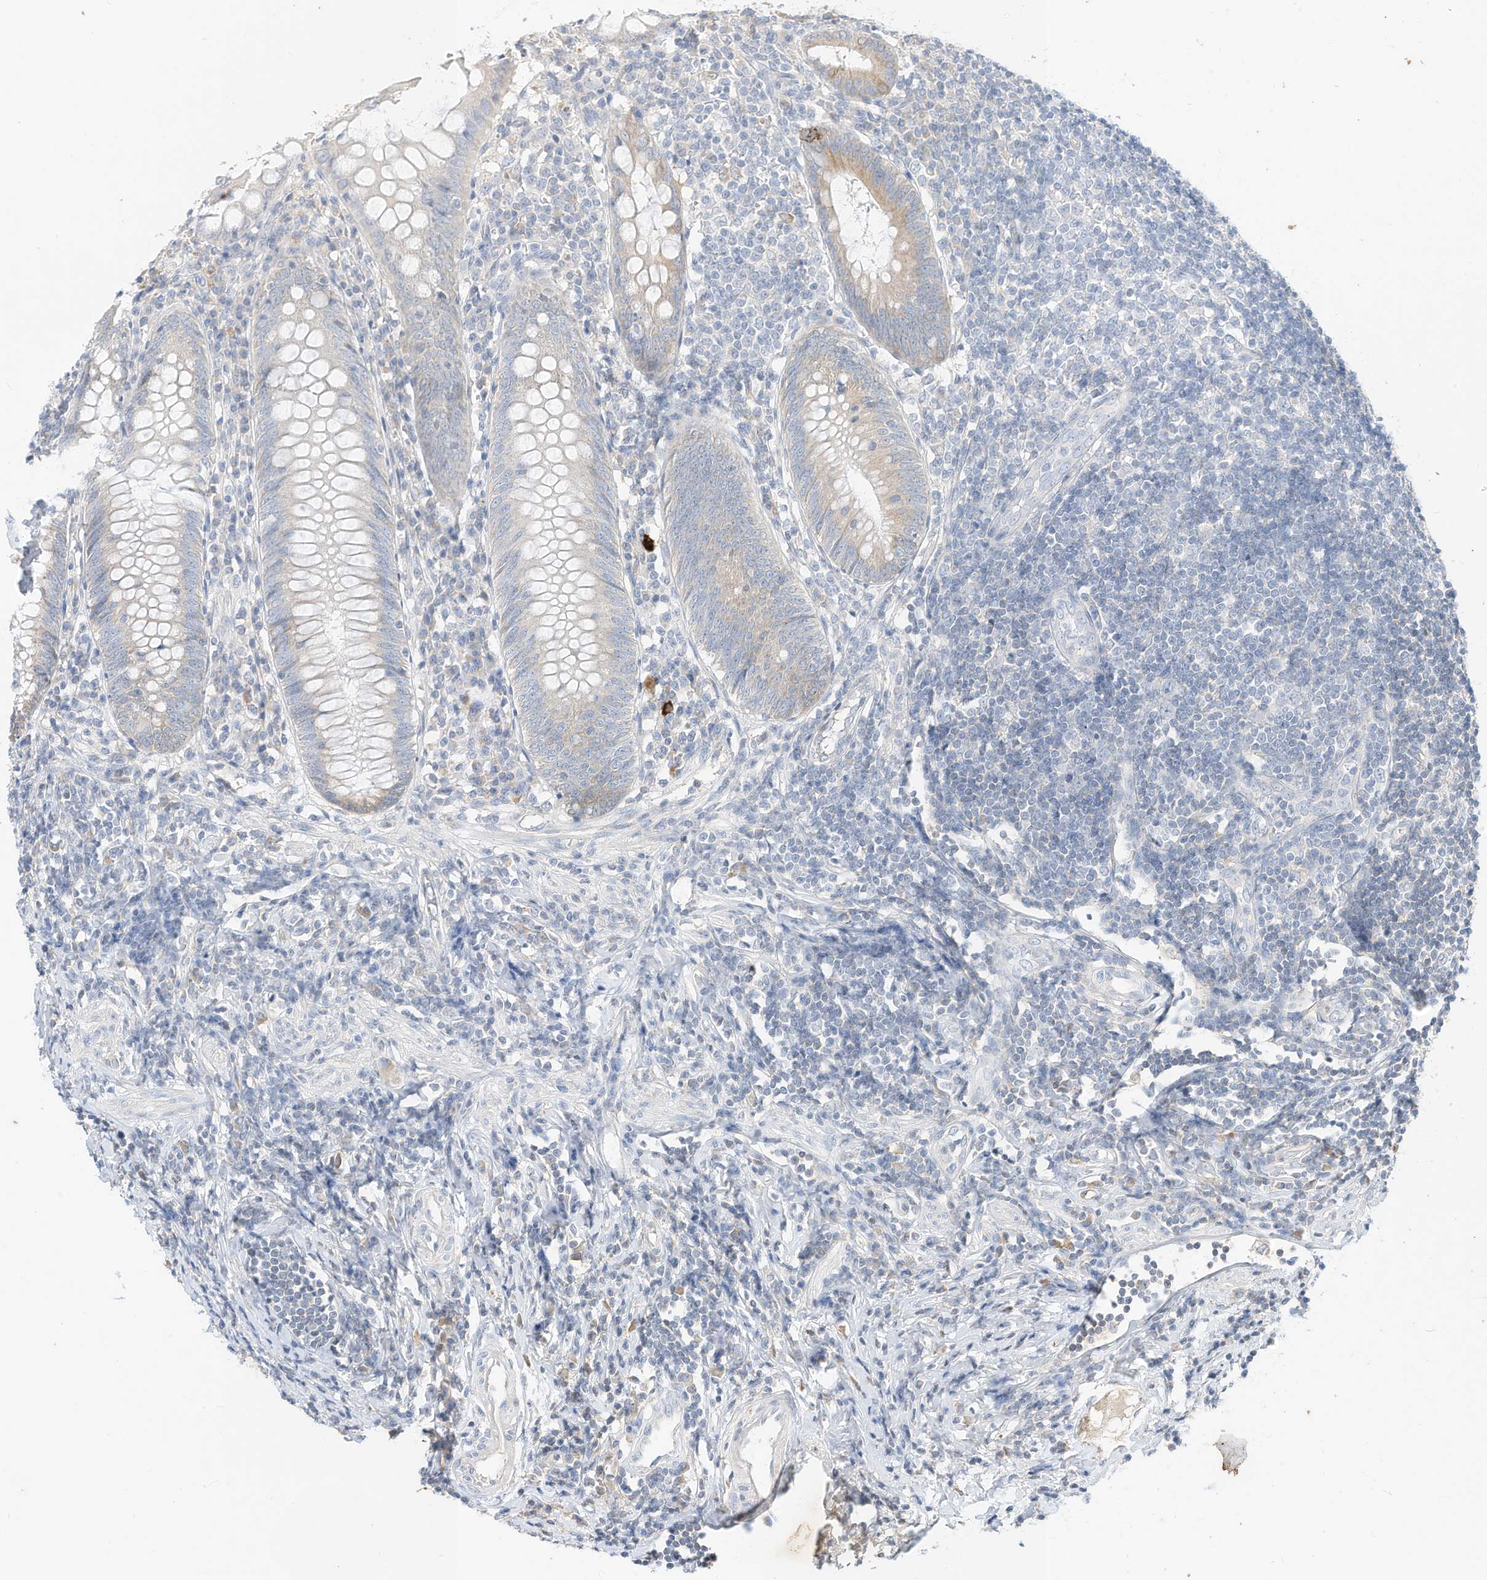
{"staining": {"intensity": "moderate", "quantity": "25%-75%", "location": "cytoplasmic/membranous"}, "tissue": "appendix", "cell_type": "Glandular cells", "image_type": "normal", "snomed": [{"axis": "morphology", "description": "Normal tissue, NOS"}, {"axis": "topography", "description": "Appendix"}], "caption": "Appendix stained with DAB (3,3'-diaminobenzidine) immunohistochemistry demonstrates medium levels of moderate cytoplasmic/membranous positivity in about 25%-75% of glandular cells.", "gene": "RASA2", "patient": {"sex": "female", "age": 54}}